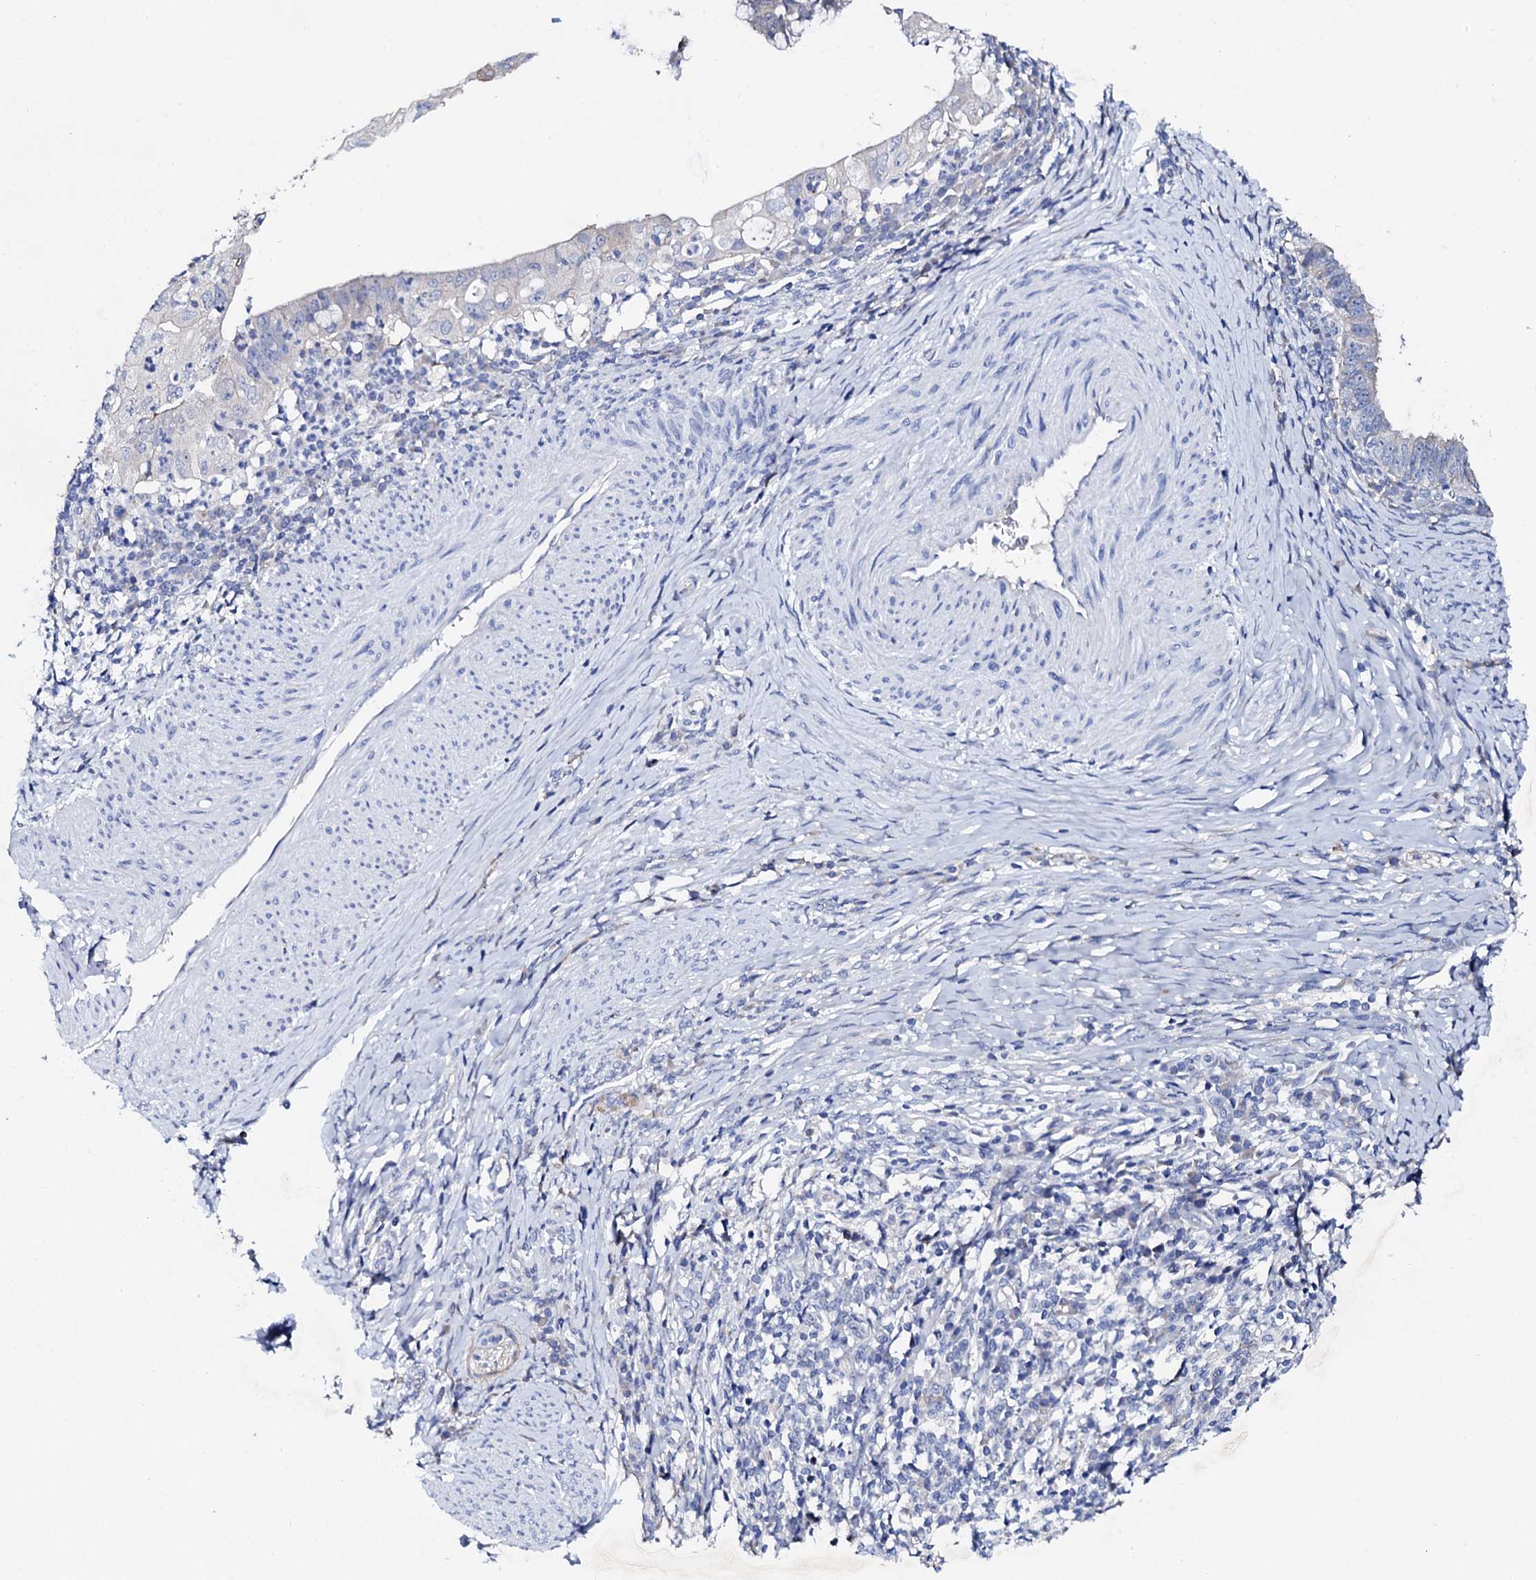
{"staining": {"intensity": "negative", "quantity": "none", "location": "none"}, "tissue": "cervical cancer", "cell_type": "Tumor cells", "image_type": "cancer", "snomed": [{"axis": "morphology", "description": "Adenocarcinoma, NOS"}, {"axis": "topography", "description": "Cervix"}], "caption": "Immunohistochemistry (IHC) of cervical adenocarcinoma exhibits no positivity in tumor cells.", "gene": "TRDN", "patient": {"sex": "female", "age": 36}}